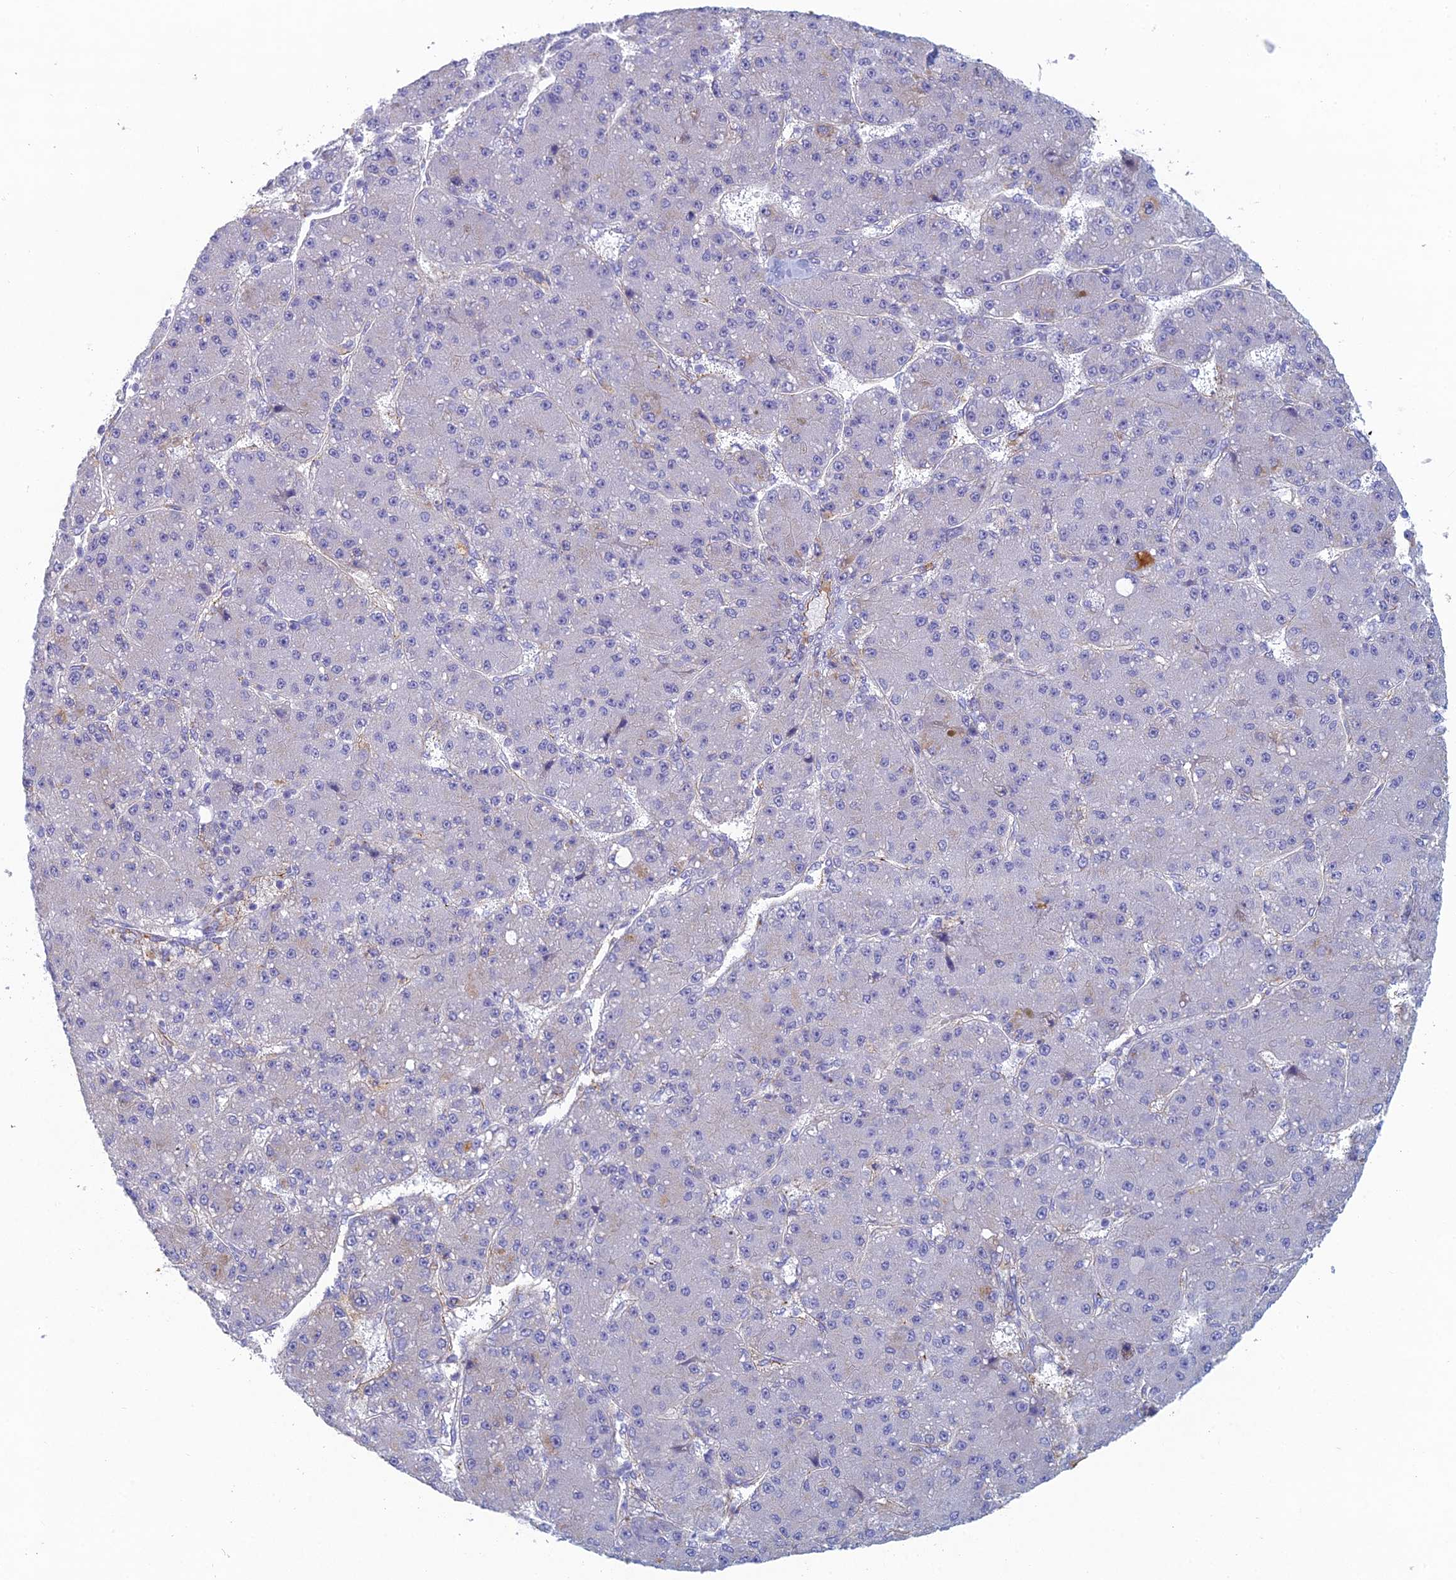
{"staining": {"intensity": "negative", "quantity": "none", "location": "none"}, "tissue": "liver cancer", "cell_type": "Tumor cells", "image_type": "cancer", "snomed": [{"axis": "morphology", "description": "Carcinoma, Hepatocellular, NOS"}, {"axis": "topography", "description": "Liver"}], "caption": "An immunohistochemistry (IHC) photomicrograph of liver hepatocellular carcinoma is shown. There is no staining in tumor cells of liver hepatocellular carcinoma.", "gene": "FERD3L", "patient": {"sex": "male", "age": 67}}